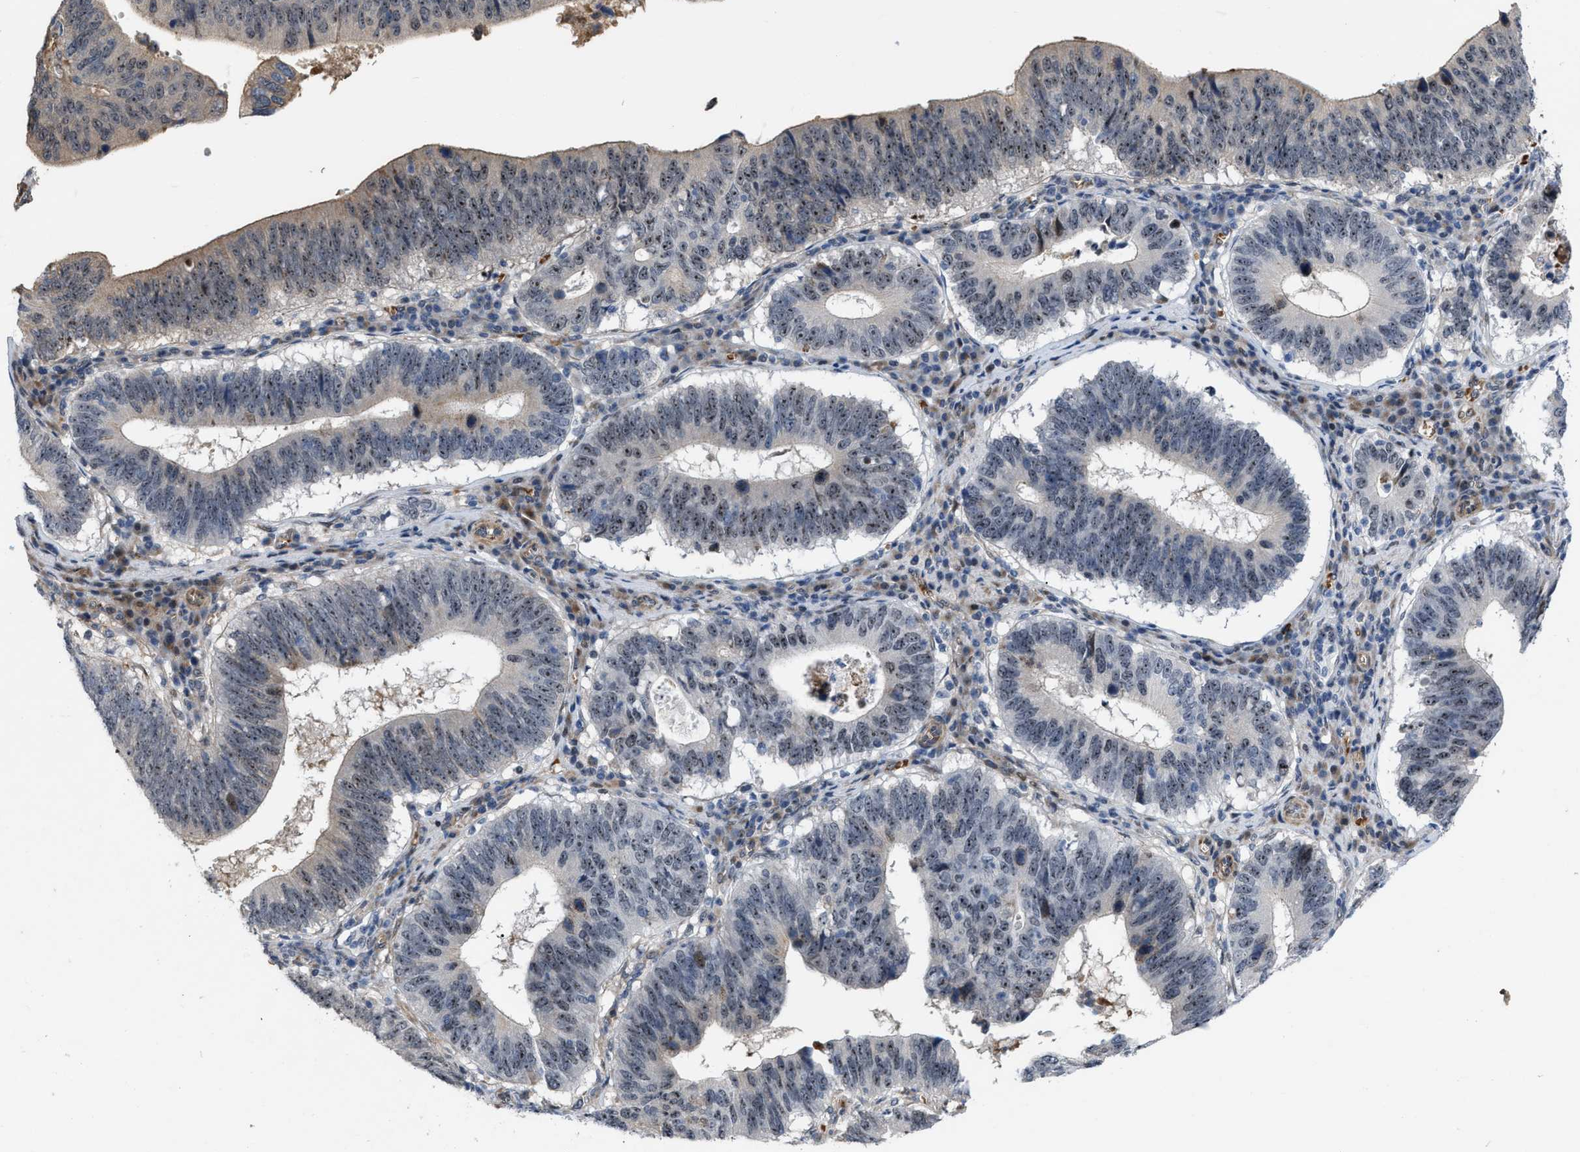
{"staining": {"intensity": "moderate", "quantity": ">75%", "location": "nuclear"}, "tissue": "stomach cancer", "cell_type": "Tumor cells", "image_type": "cancer", "snomed": [{"axis": "morphology", "description": "Adenocarcinoma, NOS"}, {"axis": "topography", "description": "Stomach"}], "caption": "Stomach cancer (adenocarcinoma) stained for a protein demonstrates moderate nuclear positivity in tumor cells.", "gene": "POLR1F", "patient": {"sex": "male", "age": 59}}